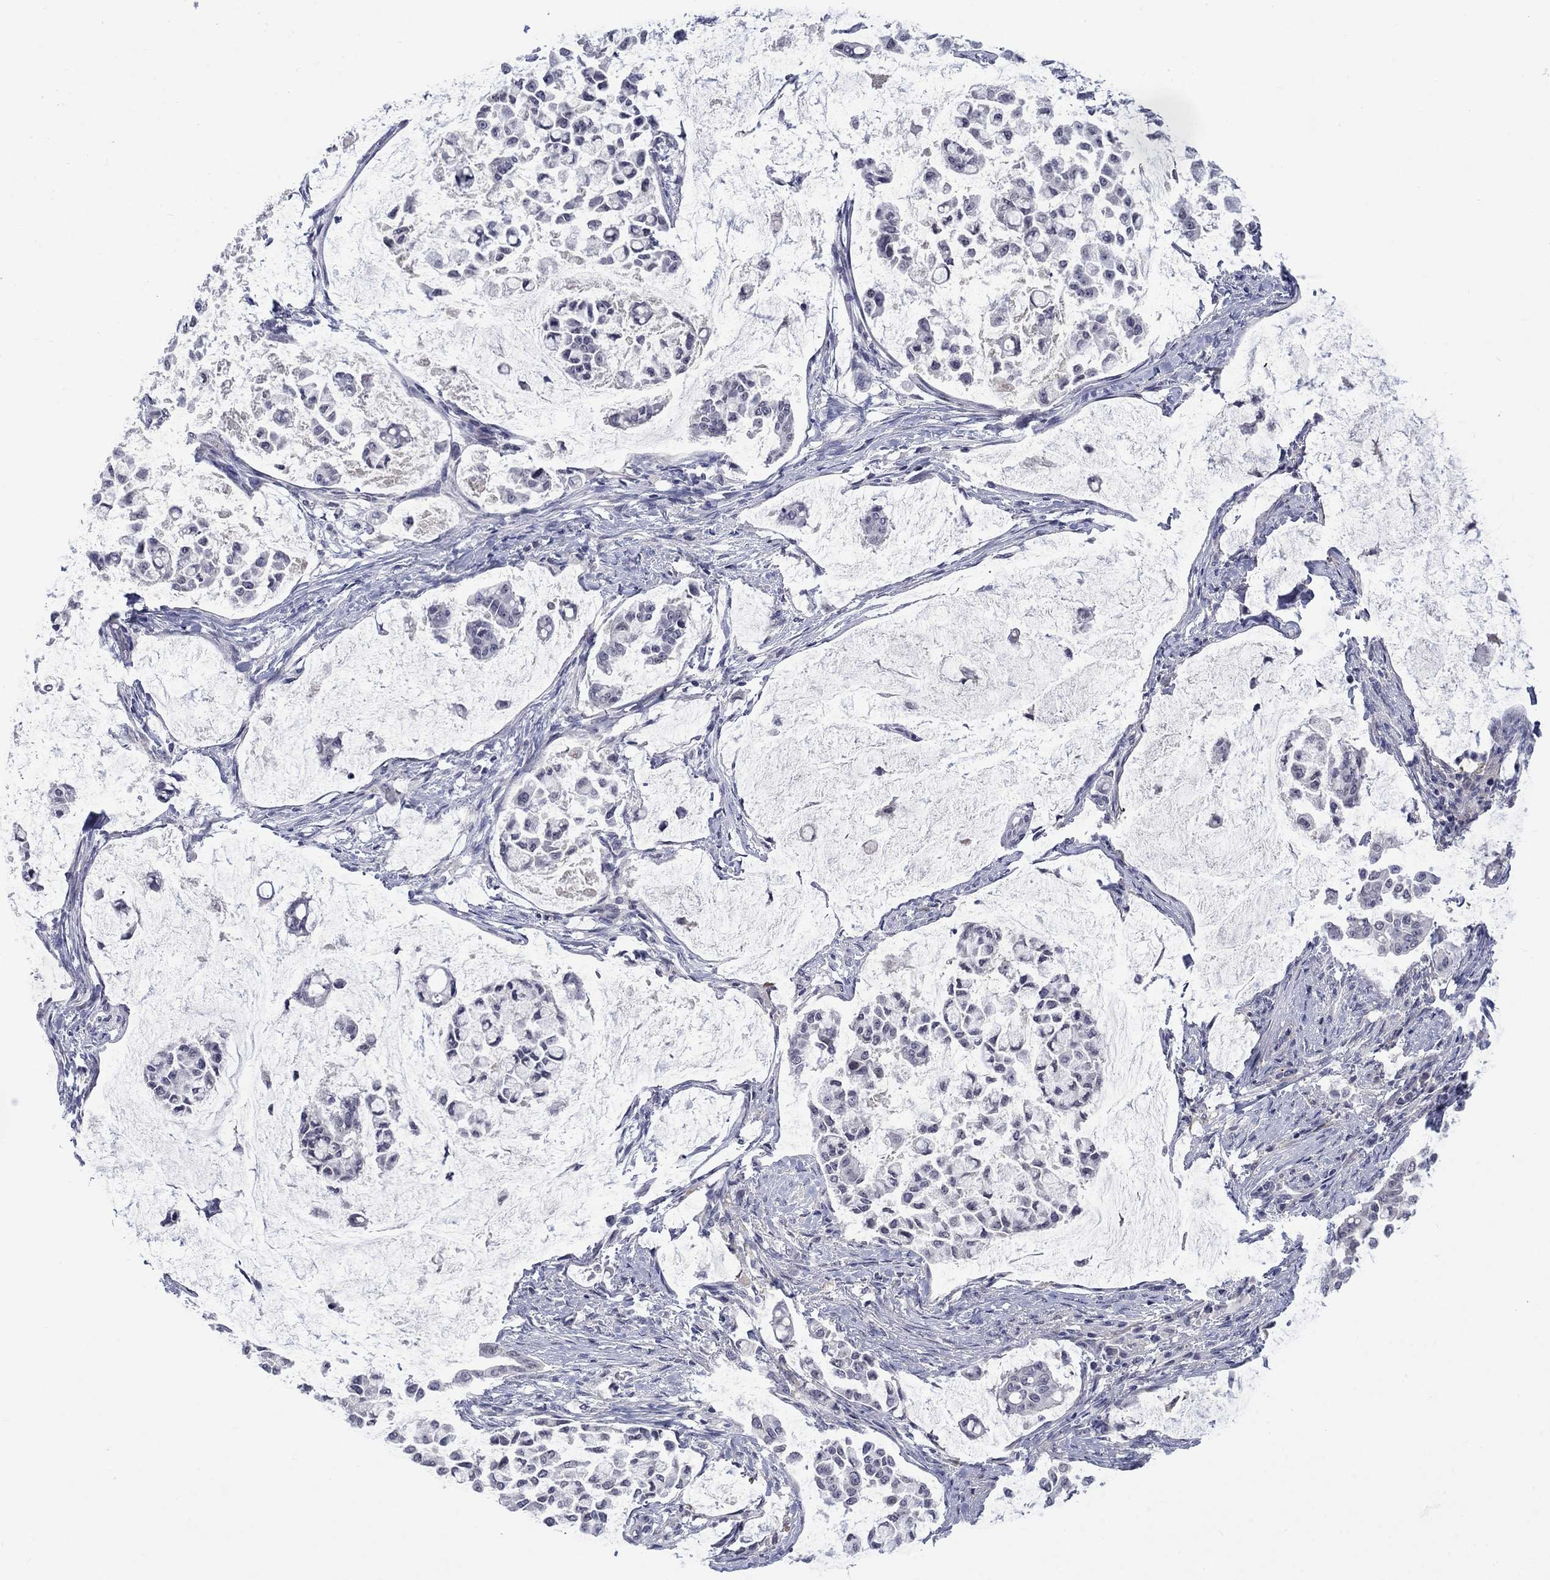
{"staining": {"intensity": "negative", "quantity": "none", "location": "none"}, "tissue": "stomach cancer", "cell_type": "Tumor cells", "image_type": "cancer", "snomed": [{"axis": "morphology", "description": "Adenocarcinoma, NOS"}, {"axis": "topography", "description": "Stomach"}], "caption": "An immunohistochemistry (IHC) histopathology image of adenocarcinoma (stomach) is shown. There is no staining in tumor cells of adenocarcinoma (stomach).", "gene": "NSMF", "patient": {"sex": "male", "age": 82}}